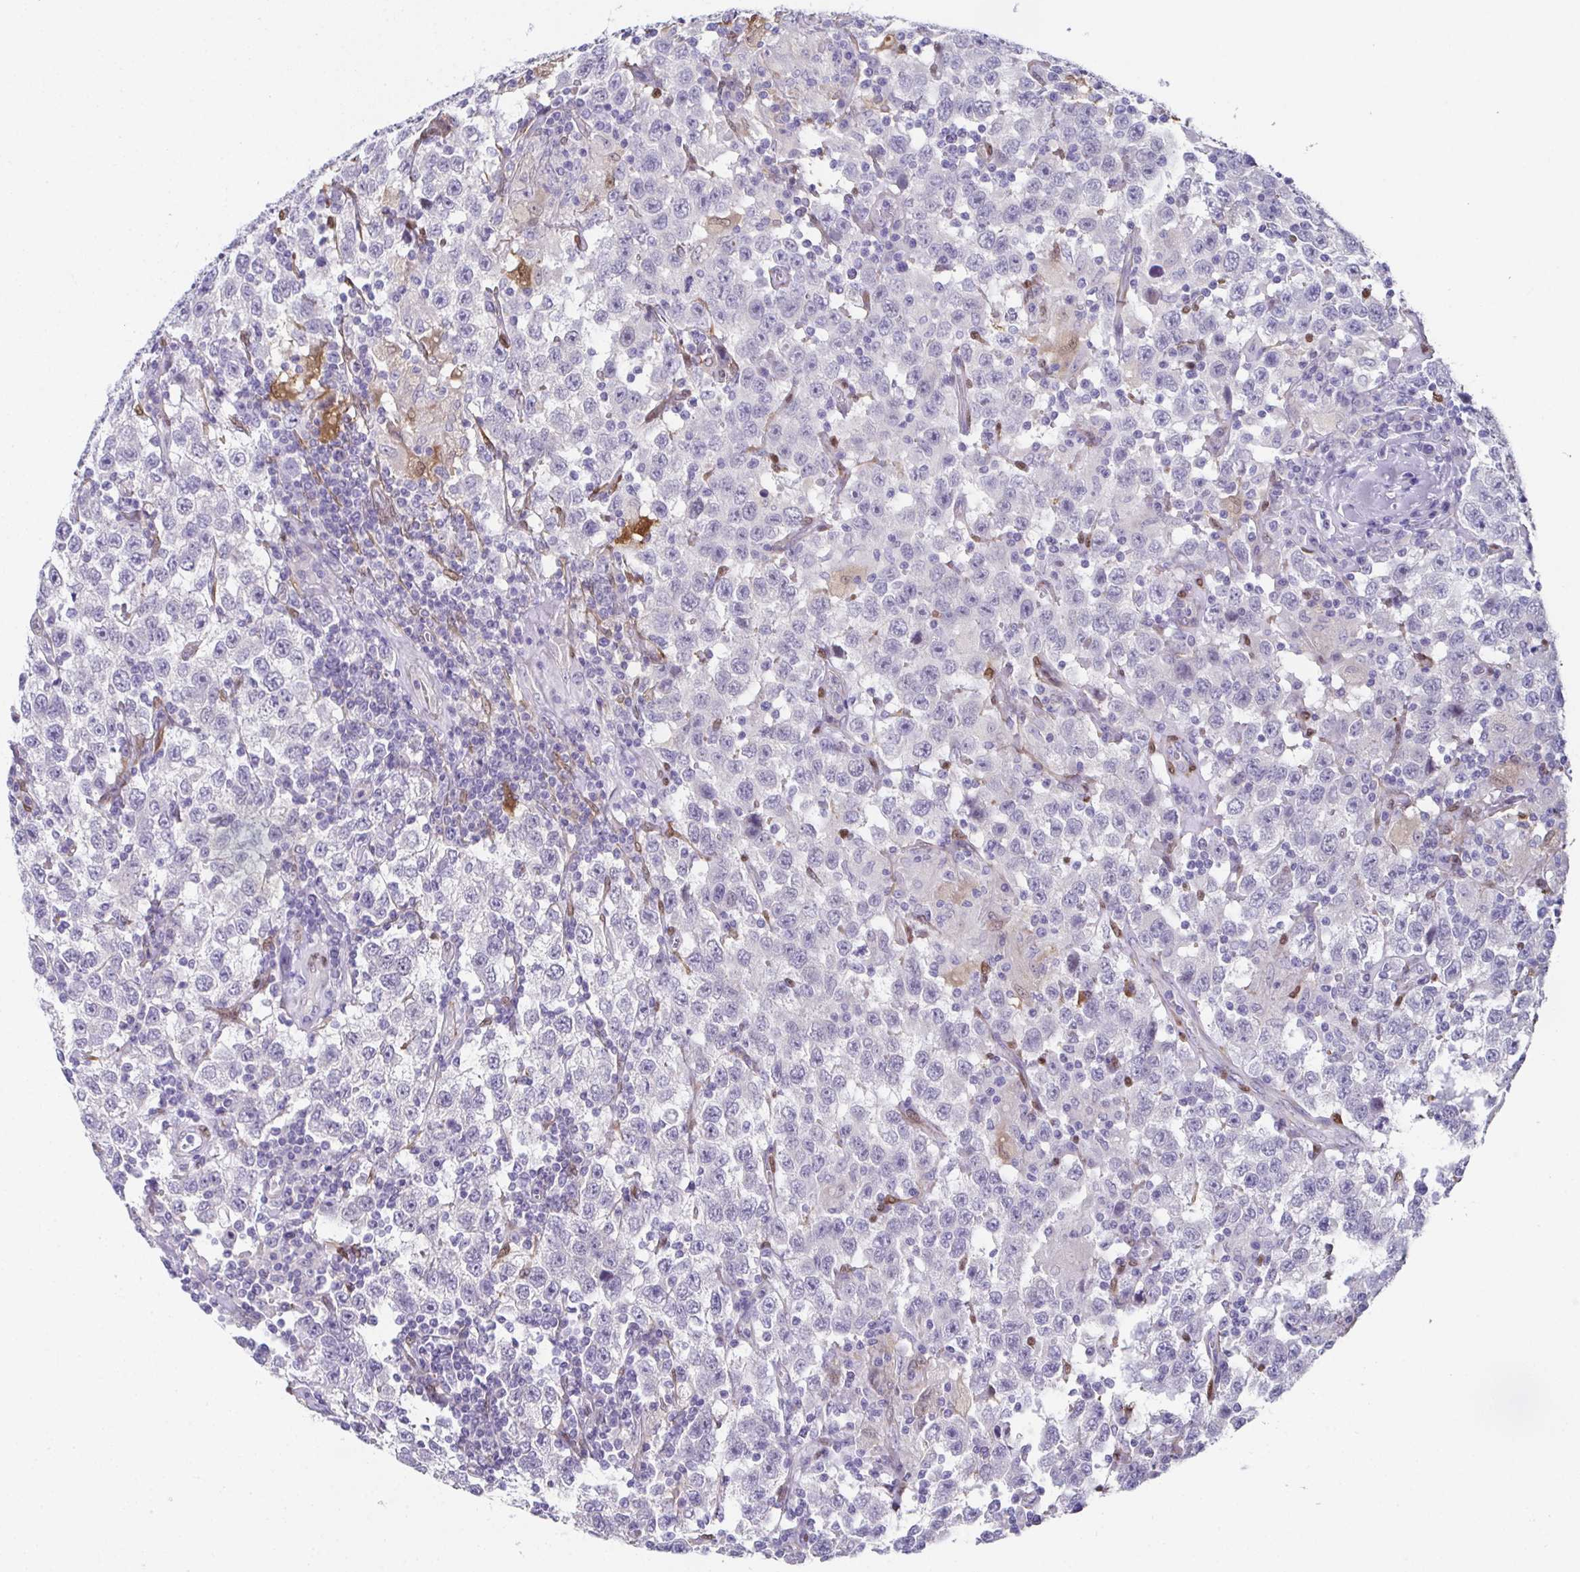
{"staining": {"intensity": "negative", "quantity": "none", "location": "none"}, "tissue": "testis cancer", "cell_type": "Tumor cells", "image_type": "cancer", "snomed": [{"axis": "morphology", "description": "Seminoma, NOS"}, {"axis": "topography", "description": "Testis"}], "caption": "Histopathology image shows no significant protein staining in tumor cells of testis seminoma.", "gene": "RBP1", "patient": {"sex": "male", "age": 41}}